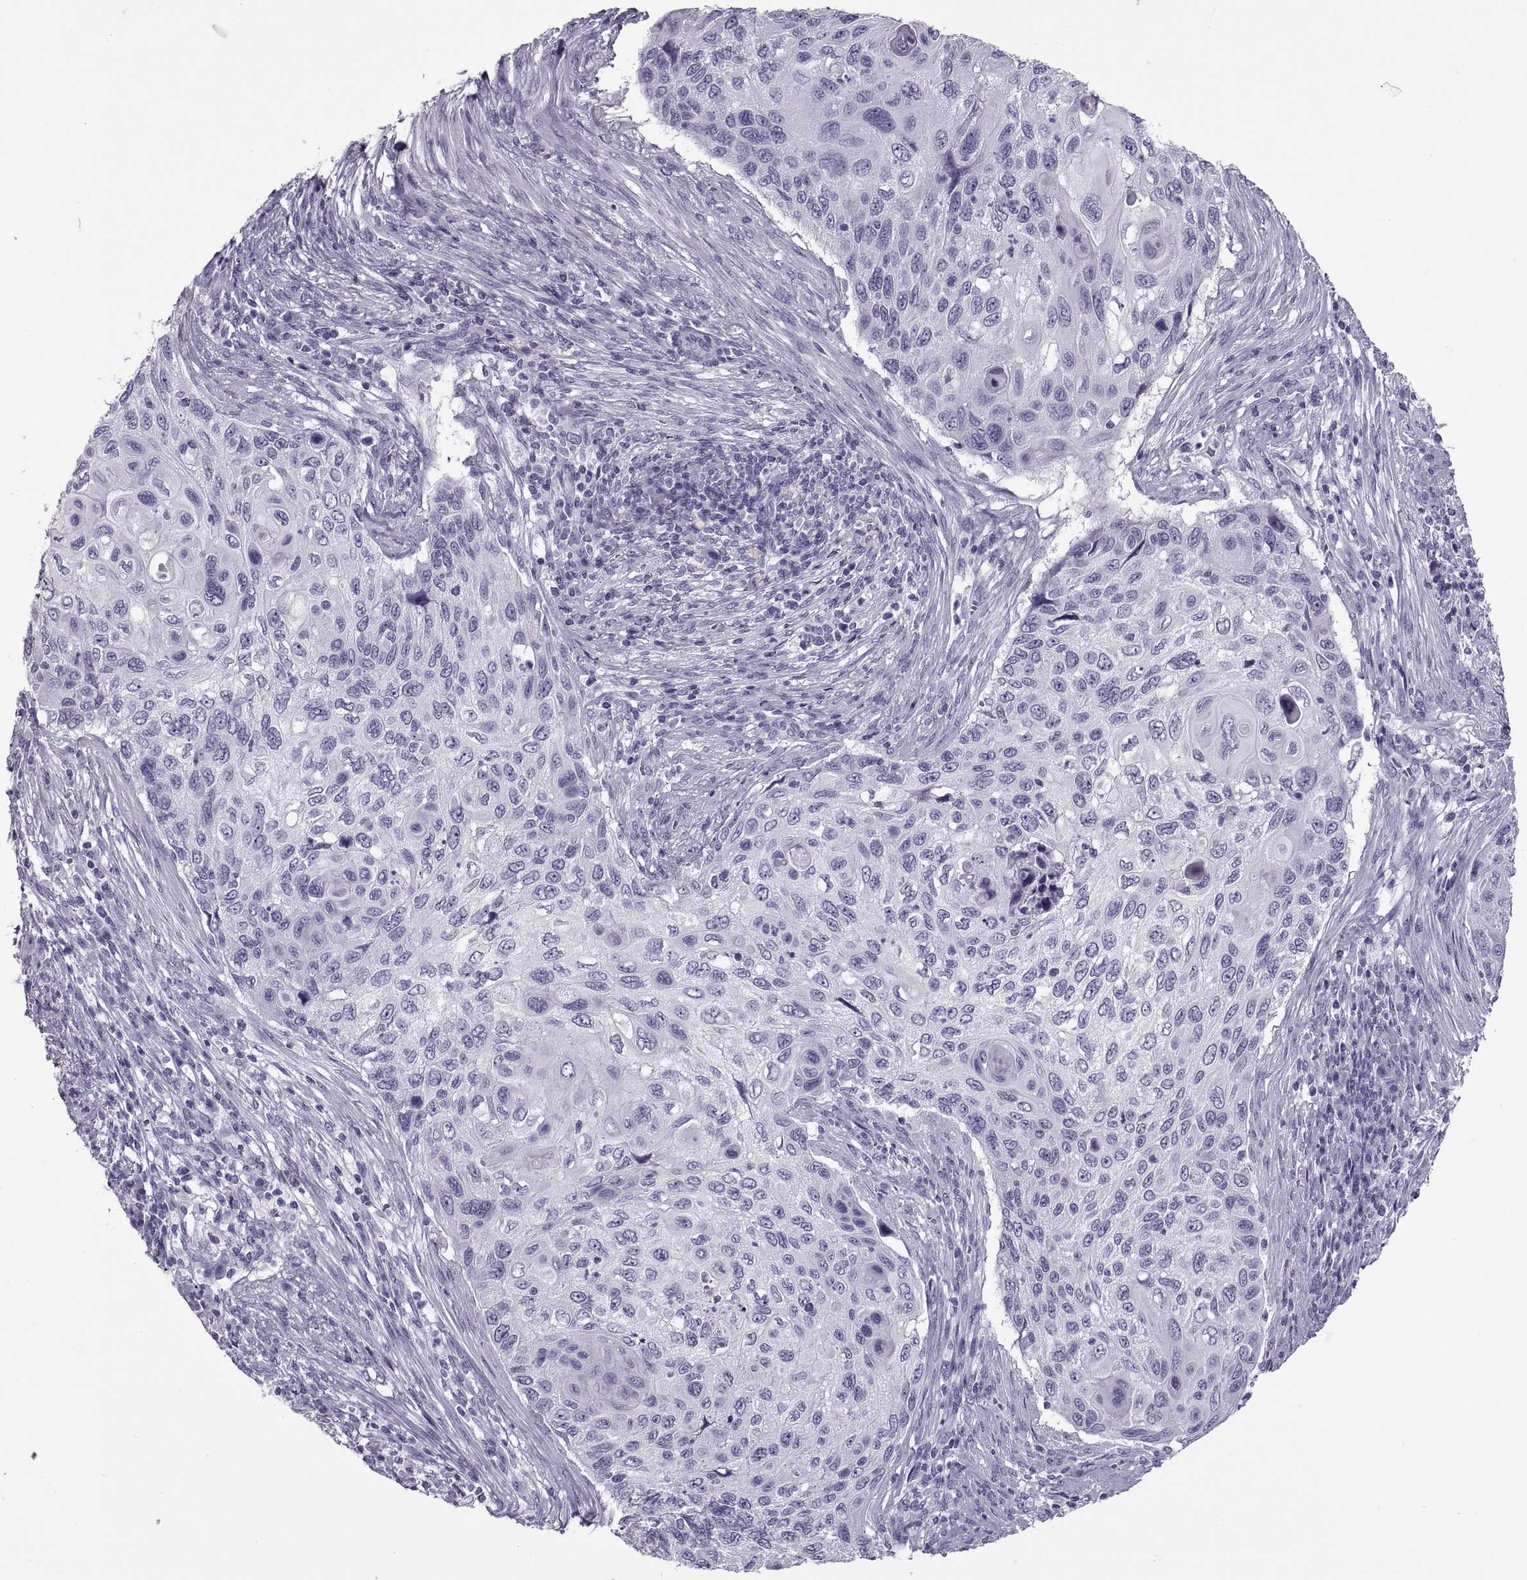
{"staining": {"intensity": "negative", "quantity": "none", "location": "none"}, "tissue": "cervical cancer", "cell_type": "Tumor cells", "image_type": "cancer", "snomed": [{"axis": "morphology", "description": "Squamous cell carcinoma, NOS"}, {"axis": "topography", "description": "Cervix"}], "caption": "Immunohistochemistry (IHC) histopathology image of human cervical squamous cell carcinoma stained for a protein (brown), which exhibits no positivity in tumor cells.", "gene": "RLBP1", "patient": {"sex": "female", "age": 70}}